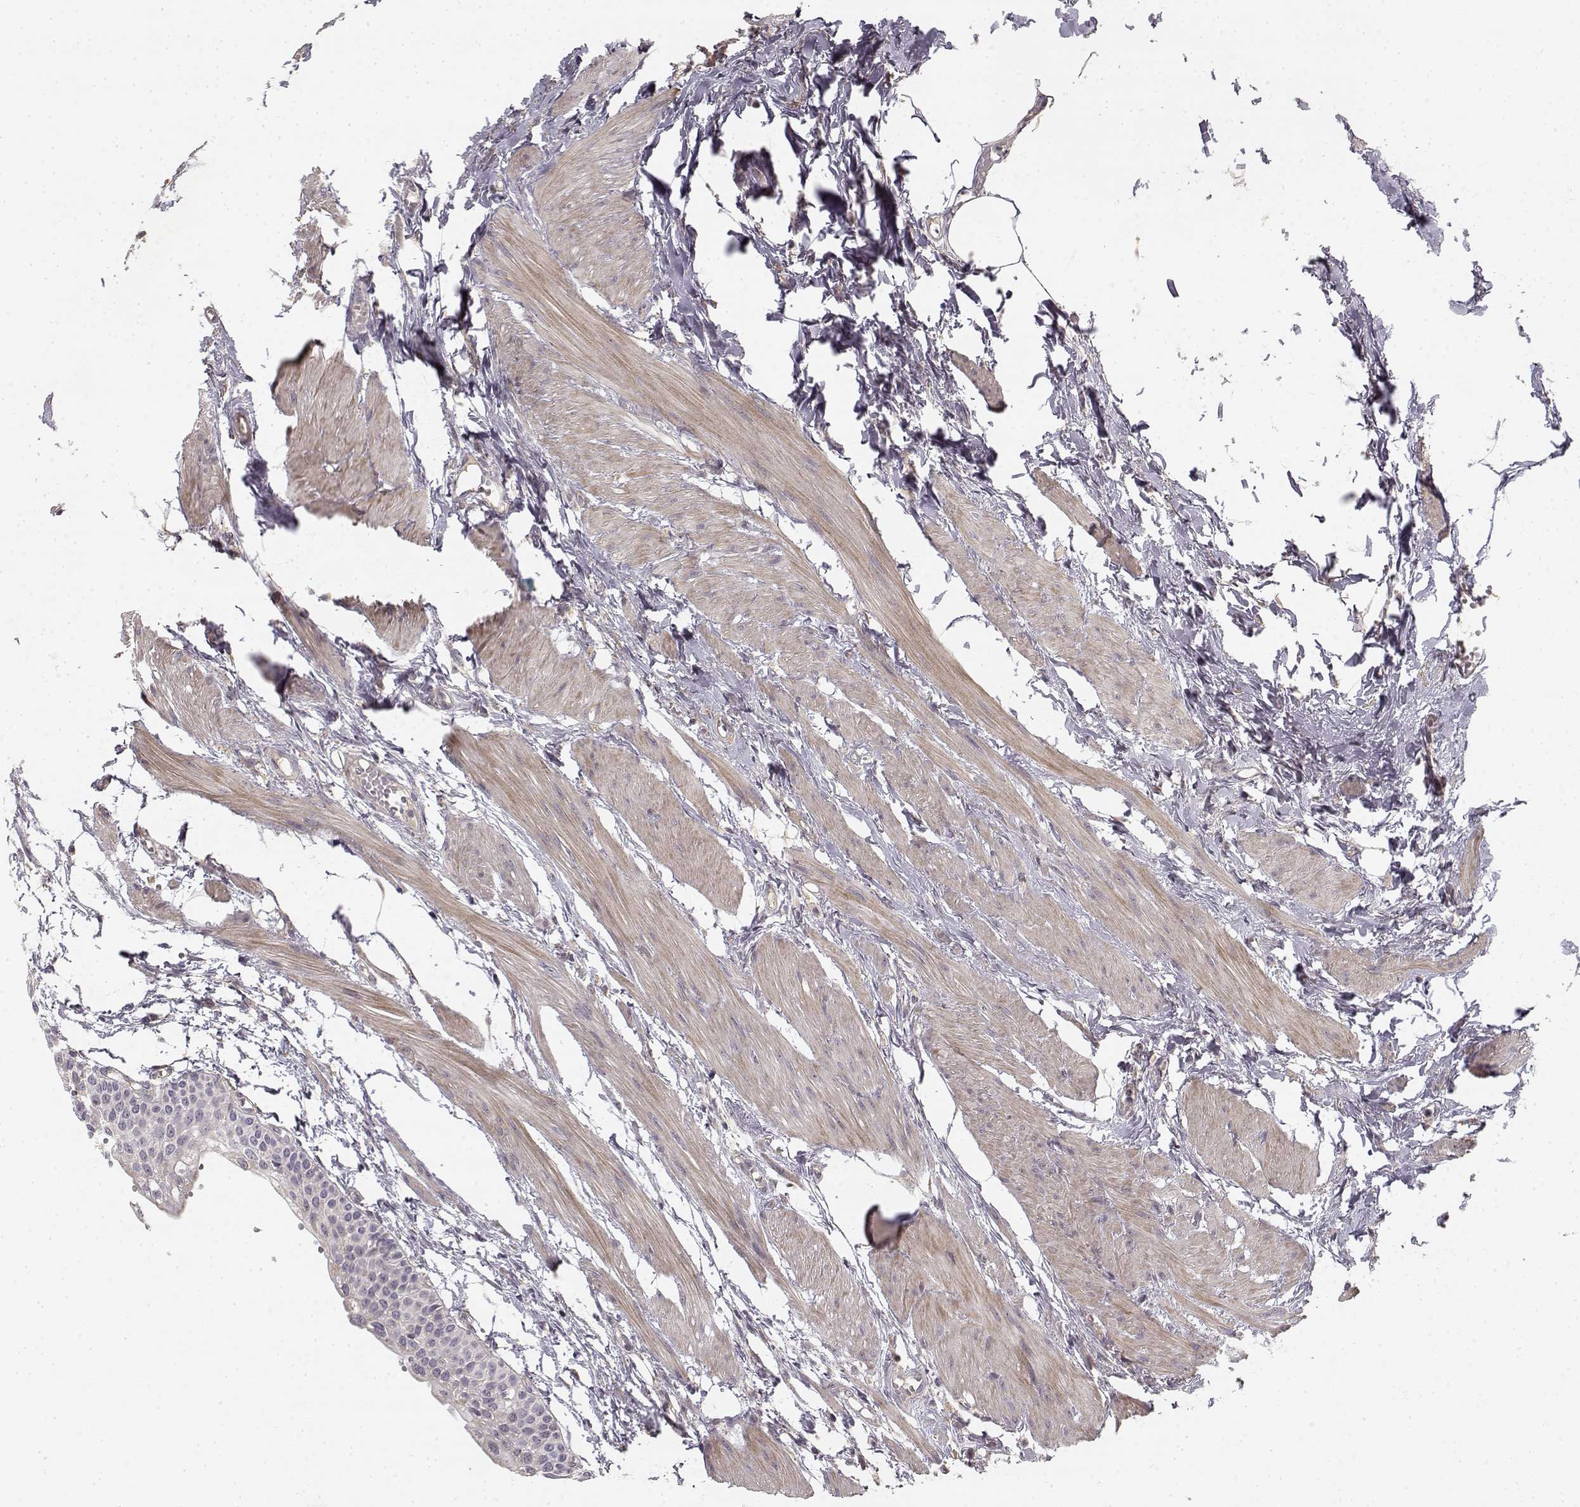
{"staining": {"intensity": "negative", "quantity": "none", "location": "none"}, "tissue": "urinary bladder", "cell_type": "Urothelial cells", "image_type": "normal", "snomed": [{"axis": "morphology", "description": "Normal tissue, NOS"}, {"axis": "topography", "description": "Urinary bladder"}, {"axis": "topography", "description": "Peripheral nerve tissue"}], "caption": "Immunohistochemistry micrograph of unremarkable human urinary bladder stained for a protein (brown), which demonstrates no positivity in urothelial cells.", "gene": "MED12L", "patient": {"sex": "male", "age": 55}}